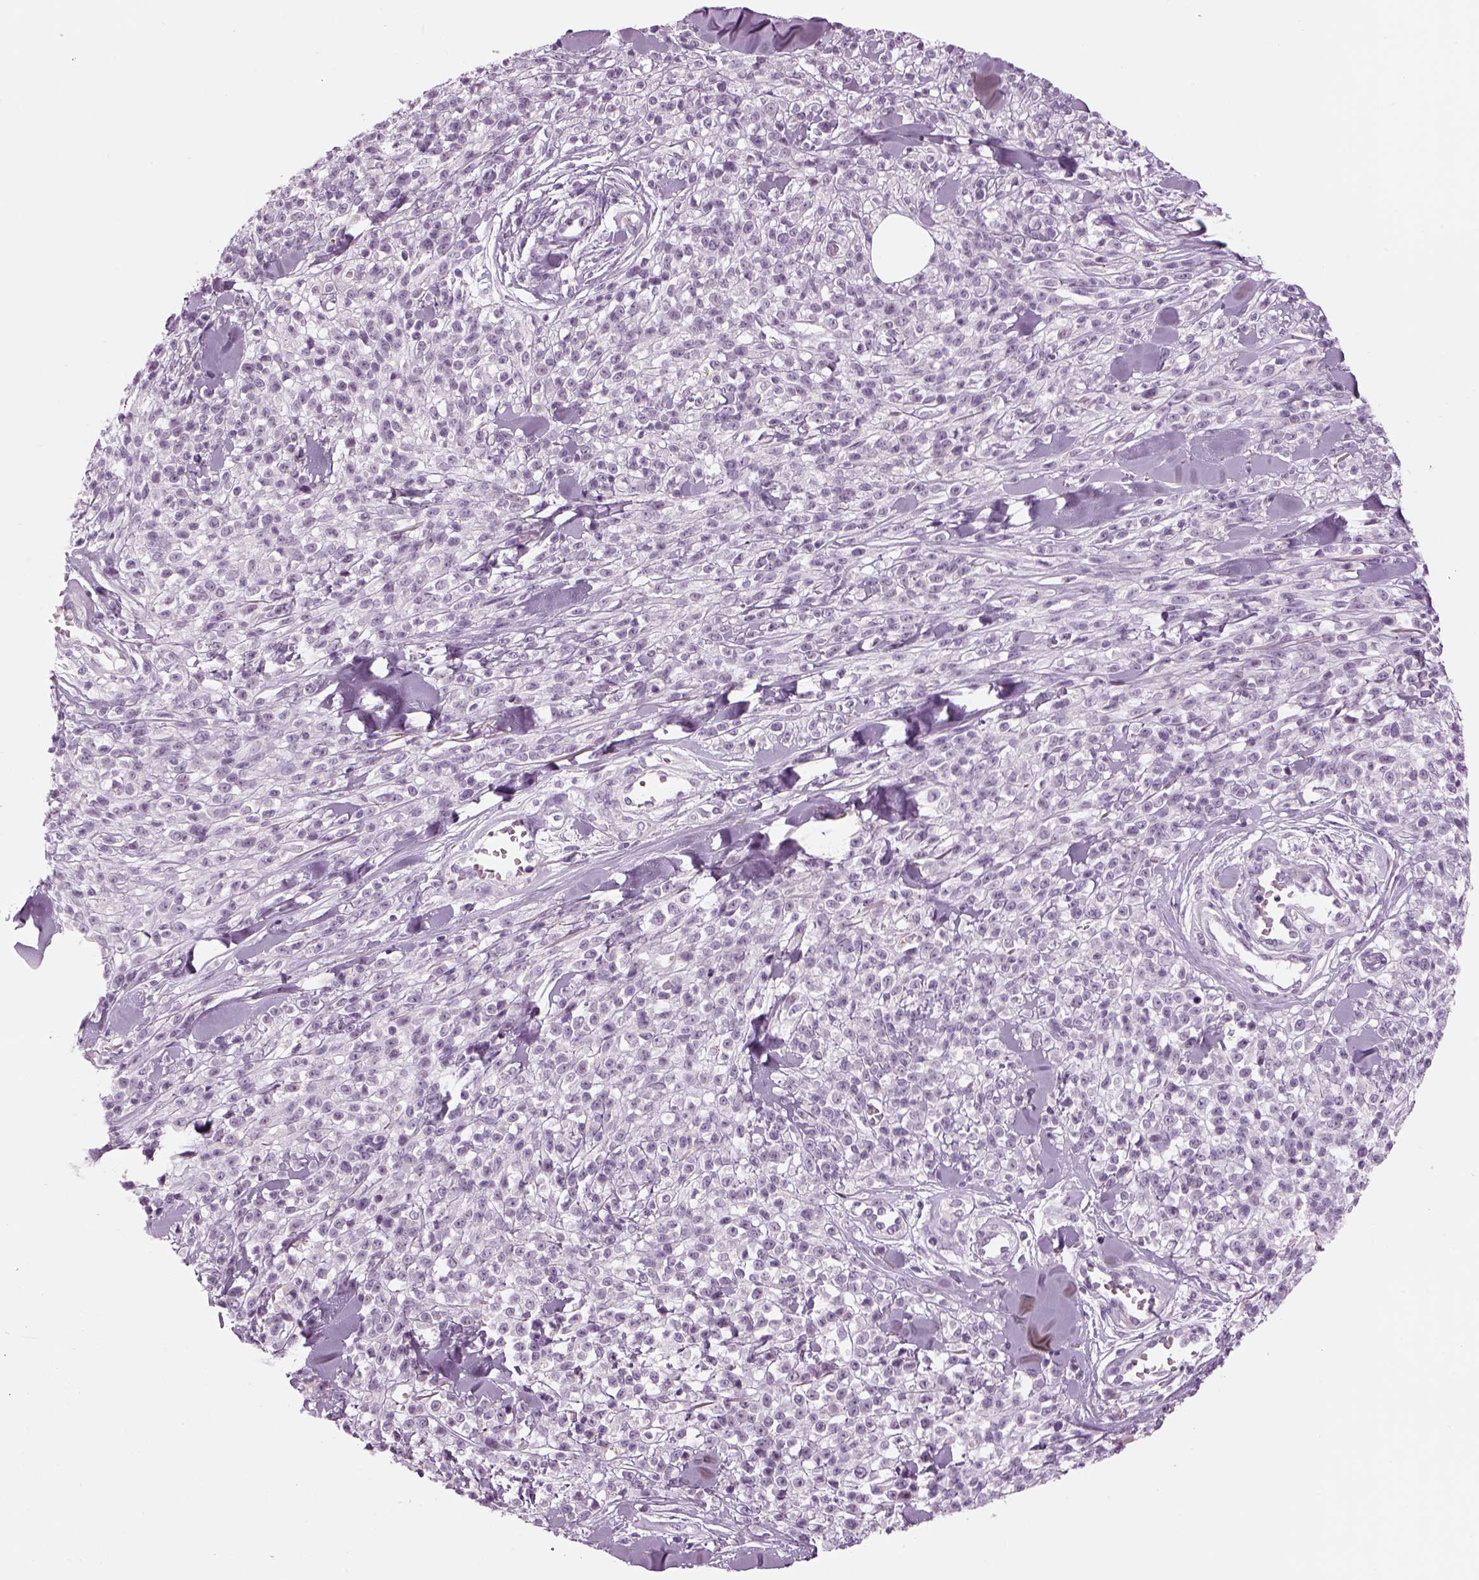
{"staining": {"intensity": "negative", "quantity": "none", "location": "none"}, "tissue": "melanoma", "cell_type": "Tumor cells", "image_type": "cancer", "snomed": [{"axis": "morphology", "description": "Malignant melanoma, NOS"}, {"axis": "topography", "description": "Skin"}, {"axis": "topography", "description": "Skin of trunk"}], "caption": "Tumor cells are negative for brown protein staining in malignant melanoma. The staining is performed using DAB (3,3'-diaminobenzidine) brown chromogen with nuclei counter-stained in using hematoxylin.", "gene": "LRRIQ3", "patient": {"sex": "male", "age": 74}}